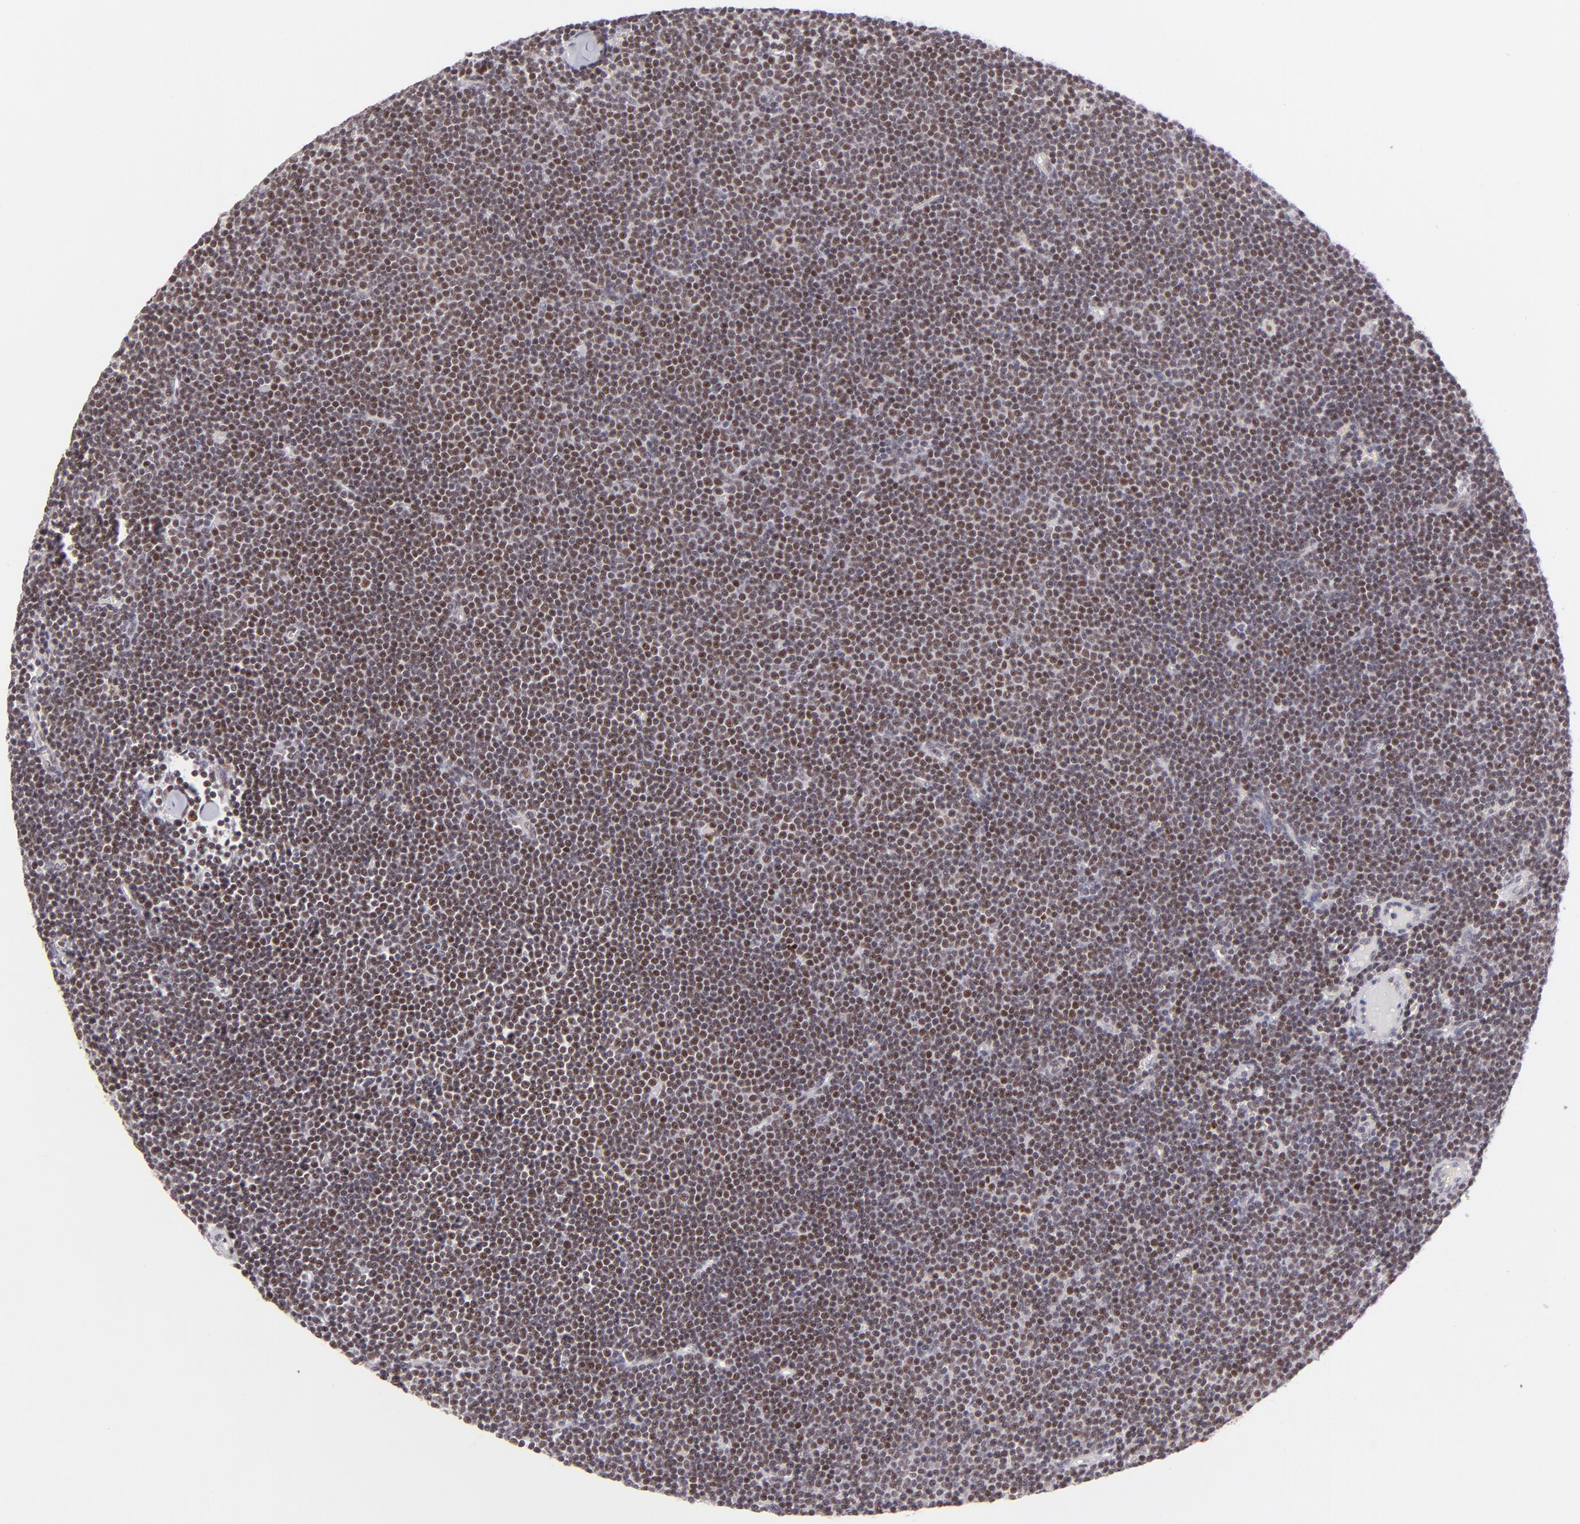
{"staining": {"intensity": "strong", "quantity": ">75%", "location": "nuclear"}, "tissue": "lymphoma", "cell_type": "Tumor cells", "image_type": "cancer", "snomed": [{"axis": "morphology", "description": "Malignant lymphoma, non-Hodgkin's type, Low grade"}, {"axis": "topography", "description": "Lymph node"}], "caption": "Approximately >75% of tumor cells in lymphoma reveal strong nuclear protein expression as visualized by brown immunohistochemical staining.", "gene": "POU2F1", "patient": {"sex": "female", "age": 73}}